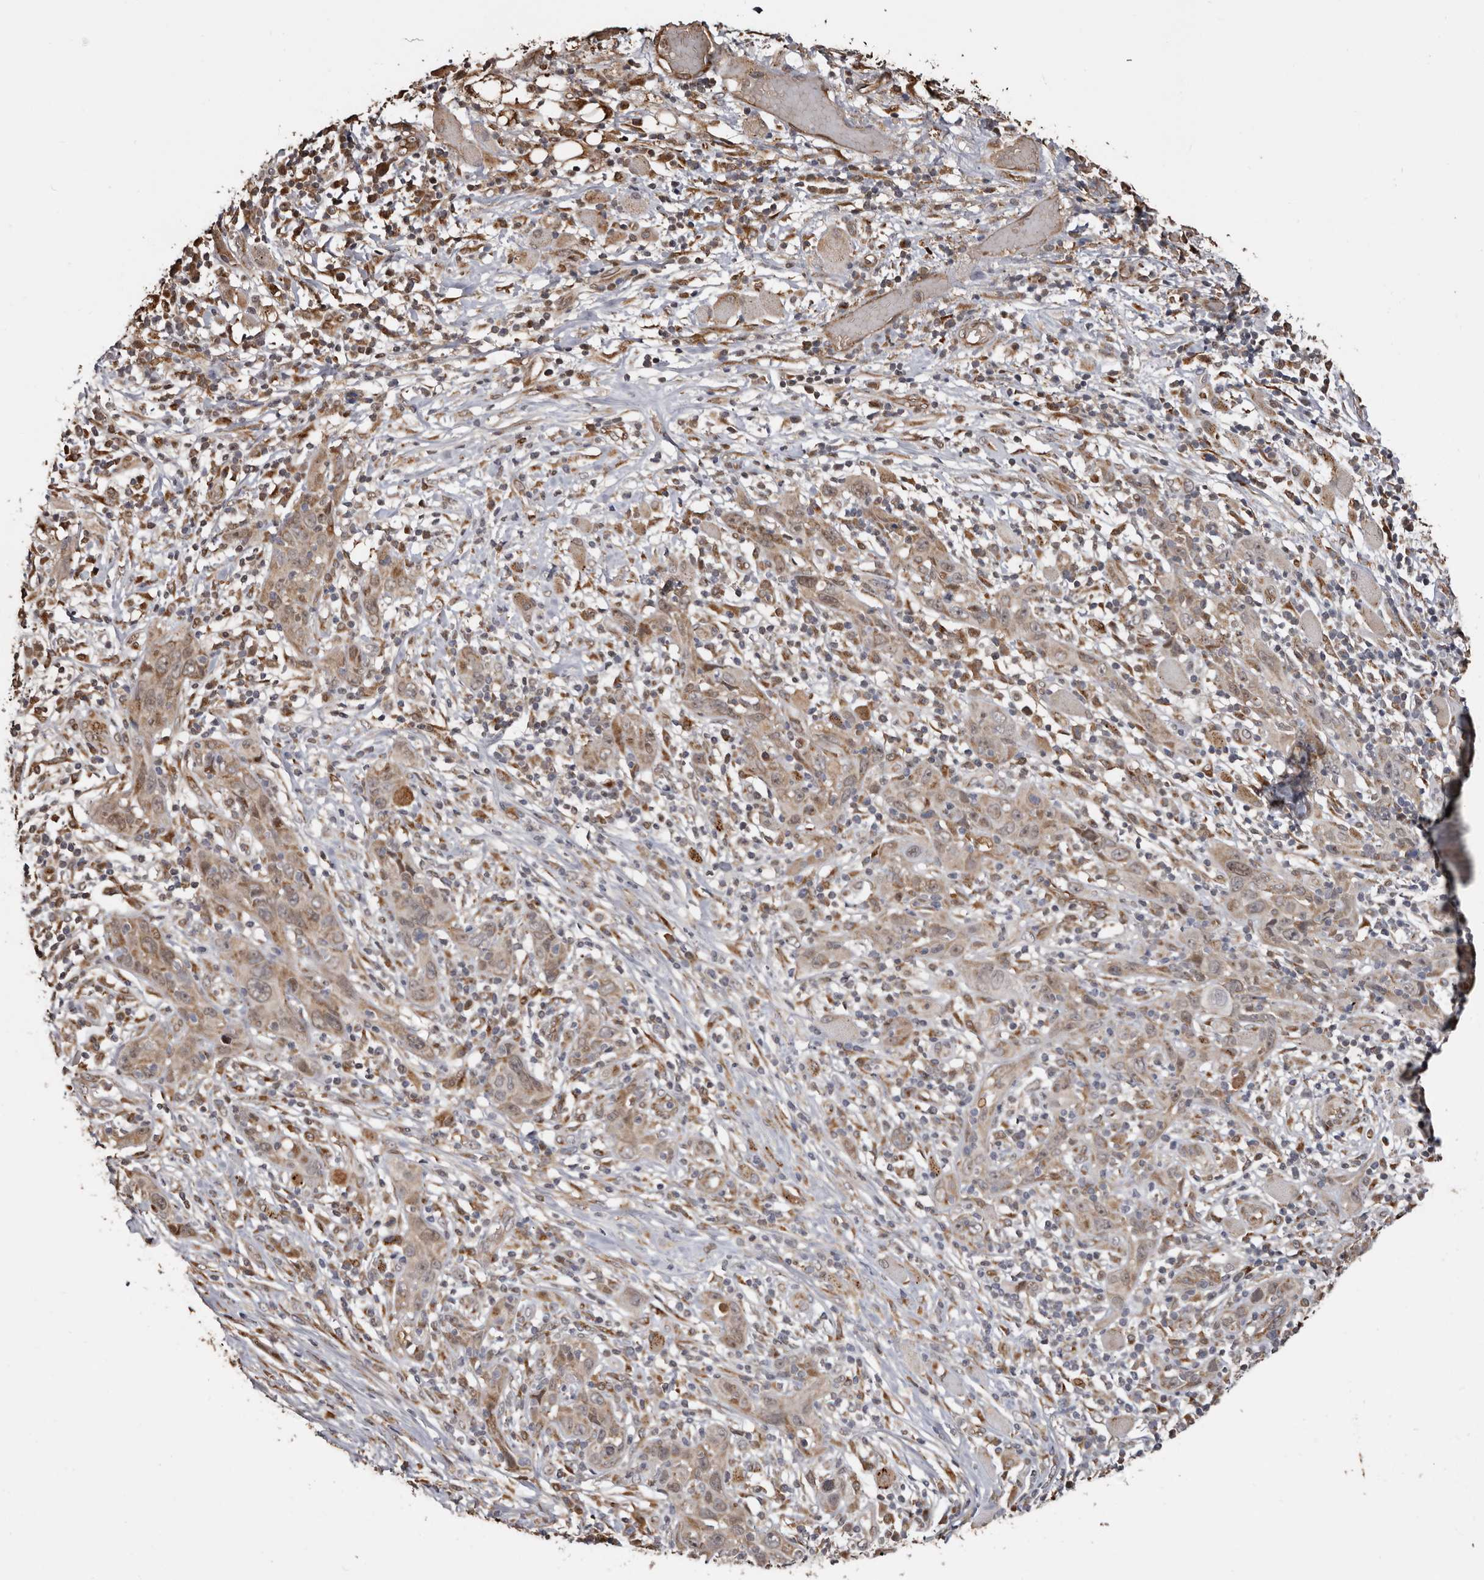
{"staining": {"intensity": "weak", "quantity": "25%-75%", "location": "cytoplasmic/membranous"}, "tissue": "skin cancer", "cell_type": "Tumor cells", "image_type": "cancer", "snomed": [{"axis": "morphology", "description": "Squamous cell carcinoma, NOS"}, {"axis": "topography", "description": "Skin"}], "caption": "A micrograph of skin squamous cell carcinoma stained for a protein displays weak cytoplasmic/membranous brown staining in tumor cells. (brown staining indicates protein expression, while blue staining denotes nuclei).", "gene": "ENTREP1", "patient": {"sex": "female", "age": 88}}